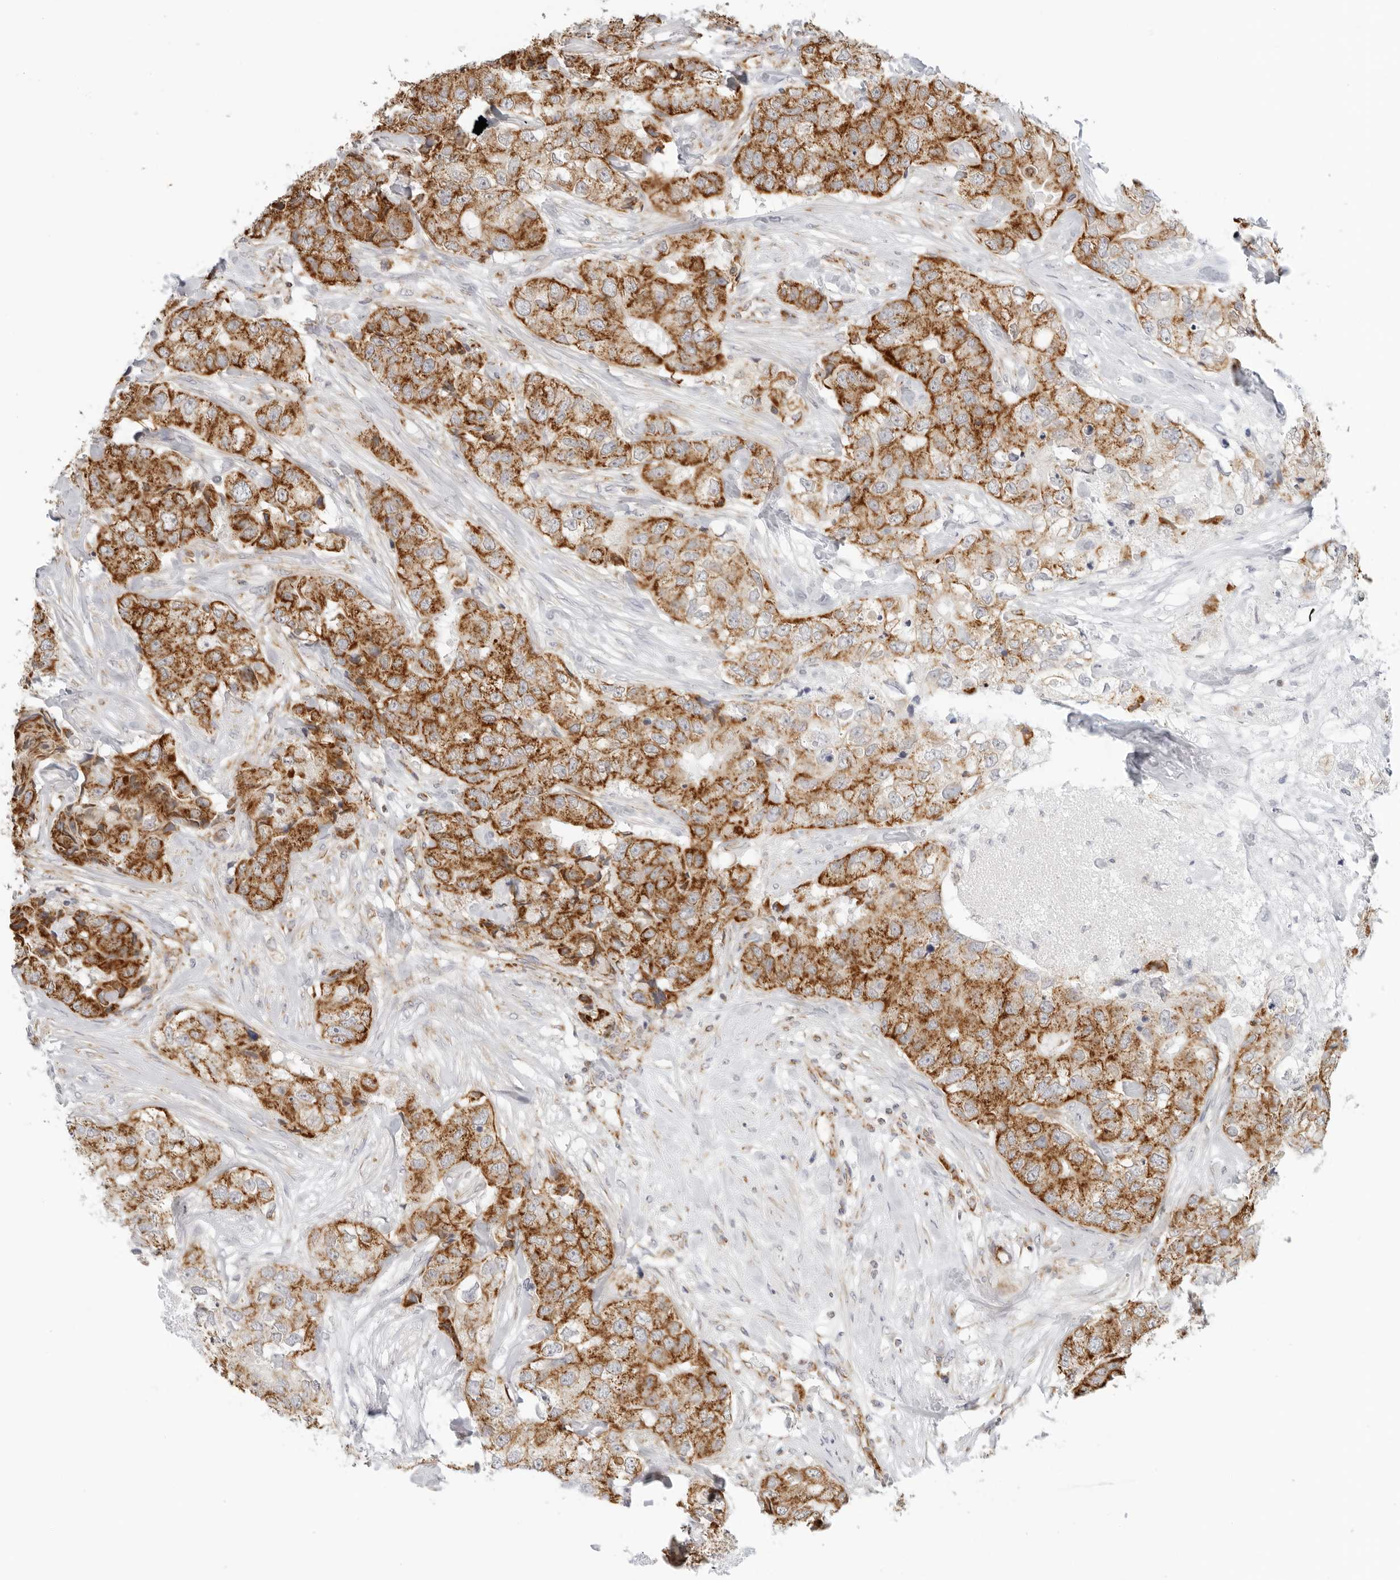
{"staining": {"intensity": "strong", "quantity": ">75%", "location": "cytoplasmic/membranous"}, "tissue": "breast cancer", "cell_type": "Tumor cells", "image_type": "cancer", "snomed": [{"axis": "morphology", "description": "Duct carcinoma"}, {"axis": "topography", "description": "Breast"}], "caption": "Immunohistochemistry histopathology image of breast cancer stained for a protein (brown), which displays high levels of strong cytoplasmic/membranous staining in approximately >75% of tumor cells.", "gene": "RC3H1", "patient": {"sex": "female", "age": 62}}